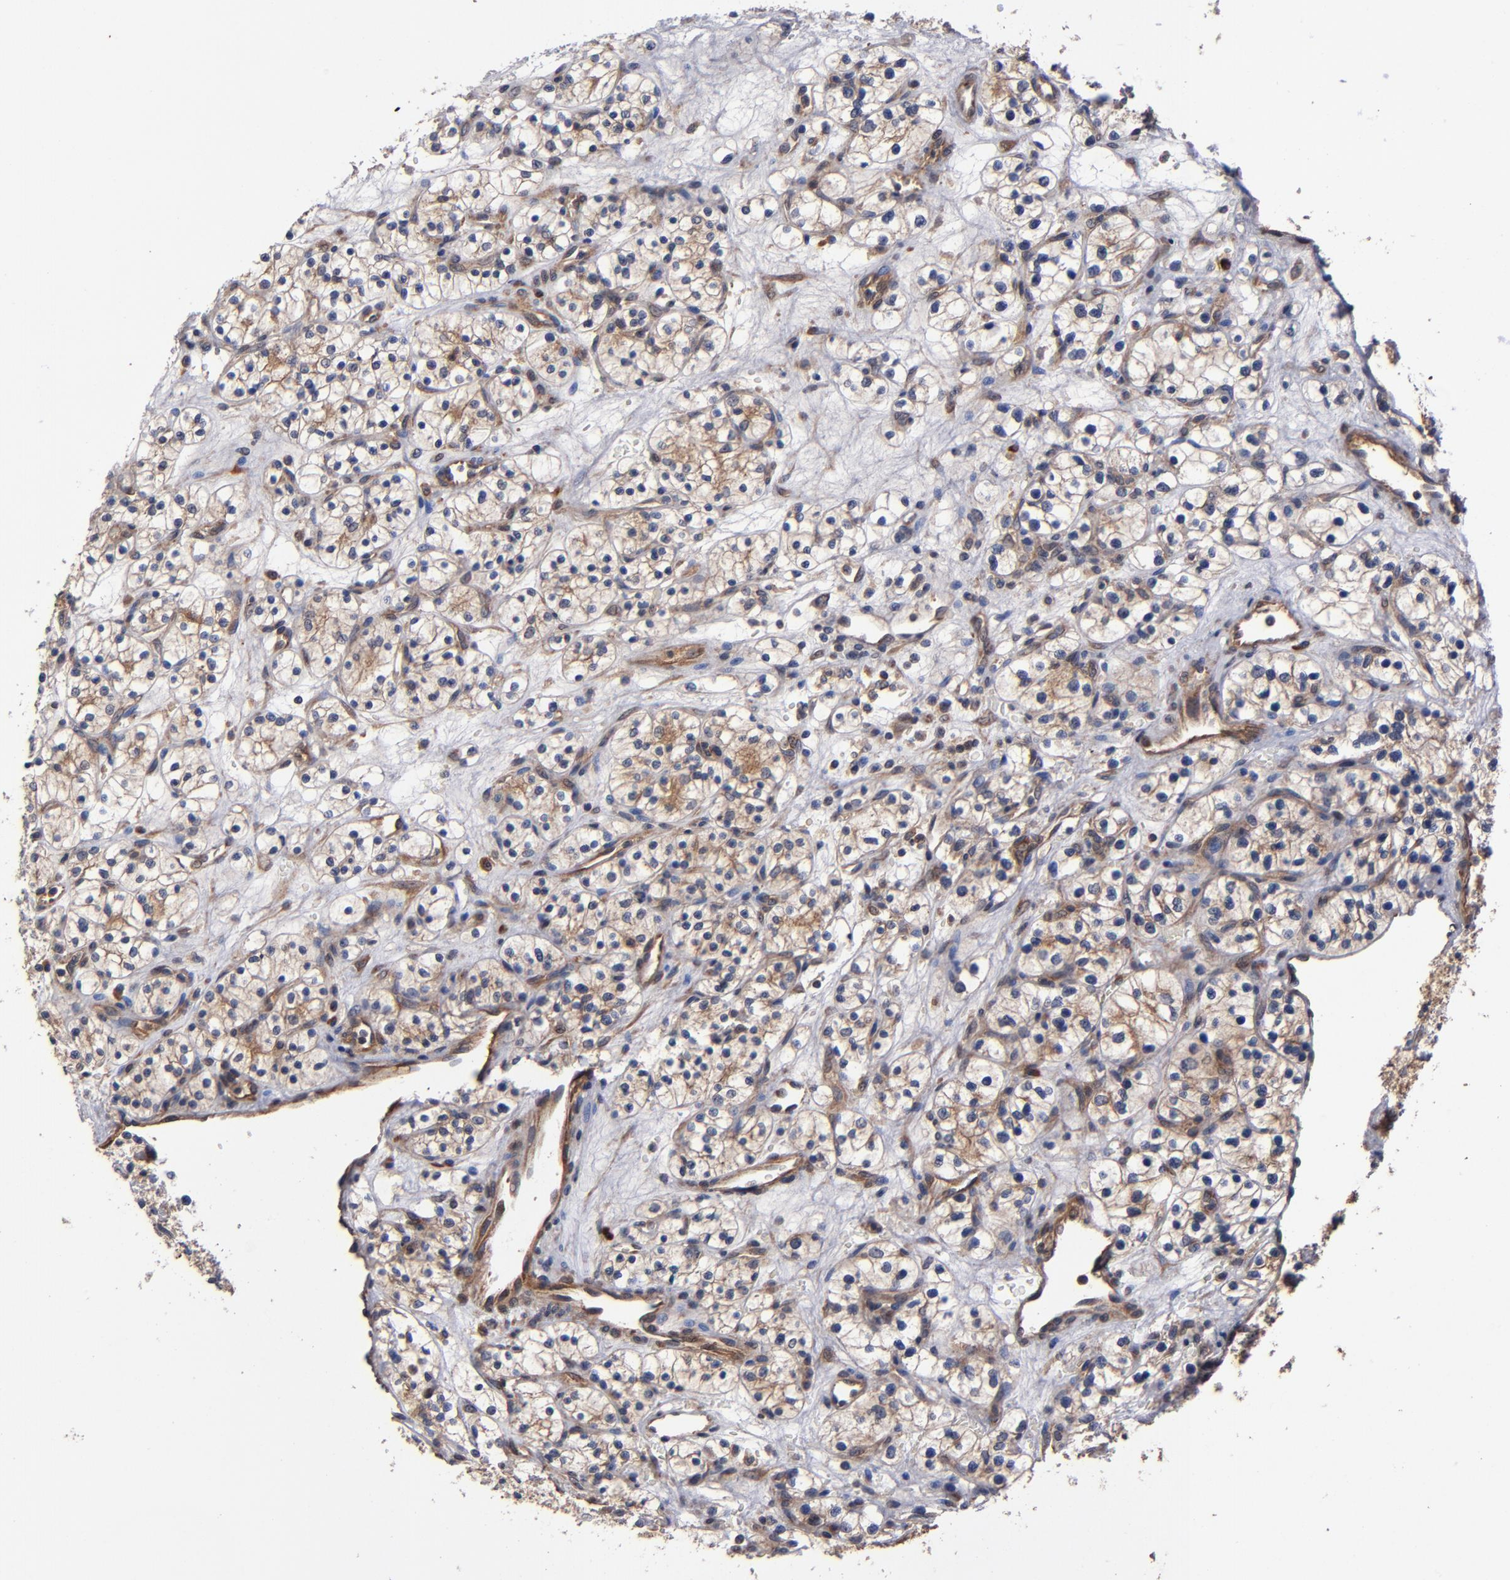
{"staining": {"intensity": "moderate", "quantity": "25%-75%", "location": "cytoplasmic/membranous"}, "tissue": "renal cancer", "cell_type": "Tumor cells", "image_type": "cancer", "snomed": [{"axis": "morphology", "description": "Adenocarcinoma, NOS"}, {"axis": "topography", "description": "Kidney"}], "caption": "Immunohistochemistry (IHC) histopathology image of human renal cancer stained for a protein (brown), which demonstrates medium levels of moderate cytoplasmic/membranous expression in approximately 25%-75% of tumor cells.", "gene": "BDKRB1", "patient": {"sex": "female", "age": 60}}